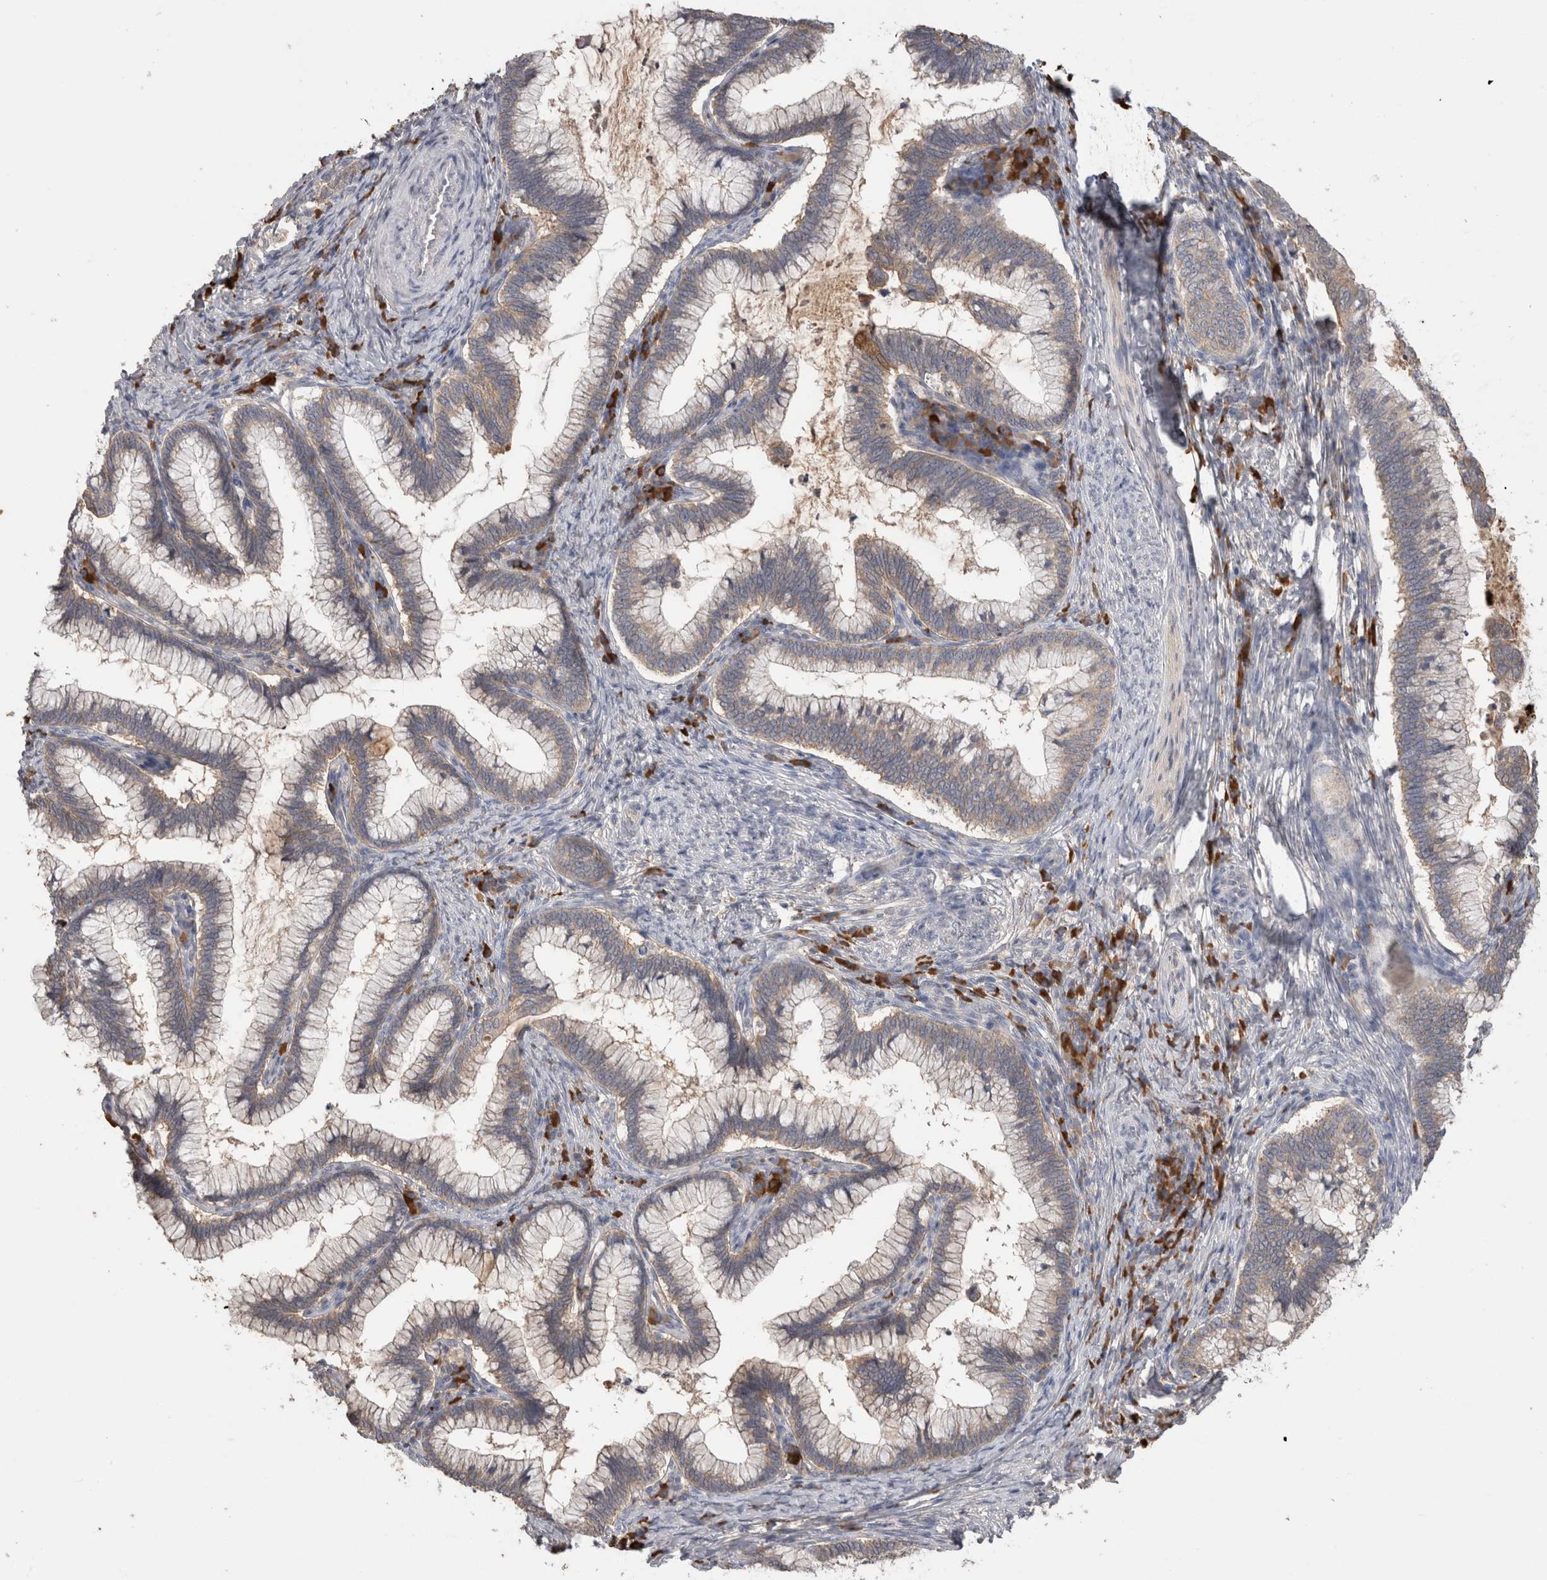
{"staining": {"intensity": "negative", "quantity": "none", "location": "none"}, "tissue": "cervical cancer", "cell_type": "Tumor cells", "image_type": "cancer", "snomed": [{"axis": "morphology", "description": "Adenocarcinoma, NOS"}, {"axis": "topography", "description": "Cervix"}], "caption": "IHC of human adenocarcinoma (cervical) demonstrates no expression in tumor cells. (Brightfield microscopy of DAB immunohistochemistry at high magnification).", "gene": "PPP3CC", "patient": {"sex": "female", "age": 36}}